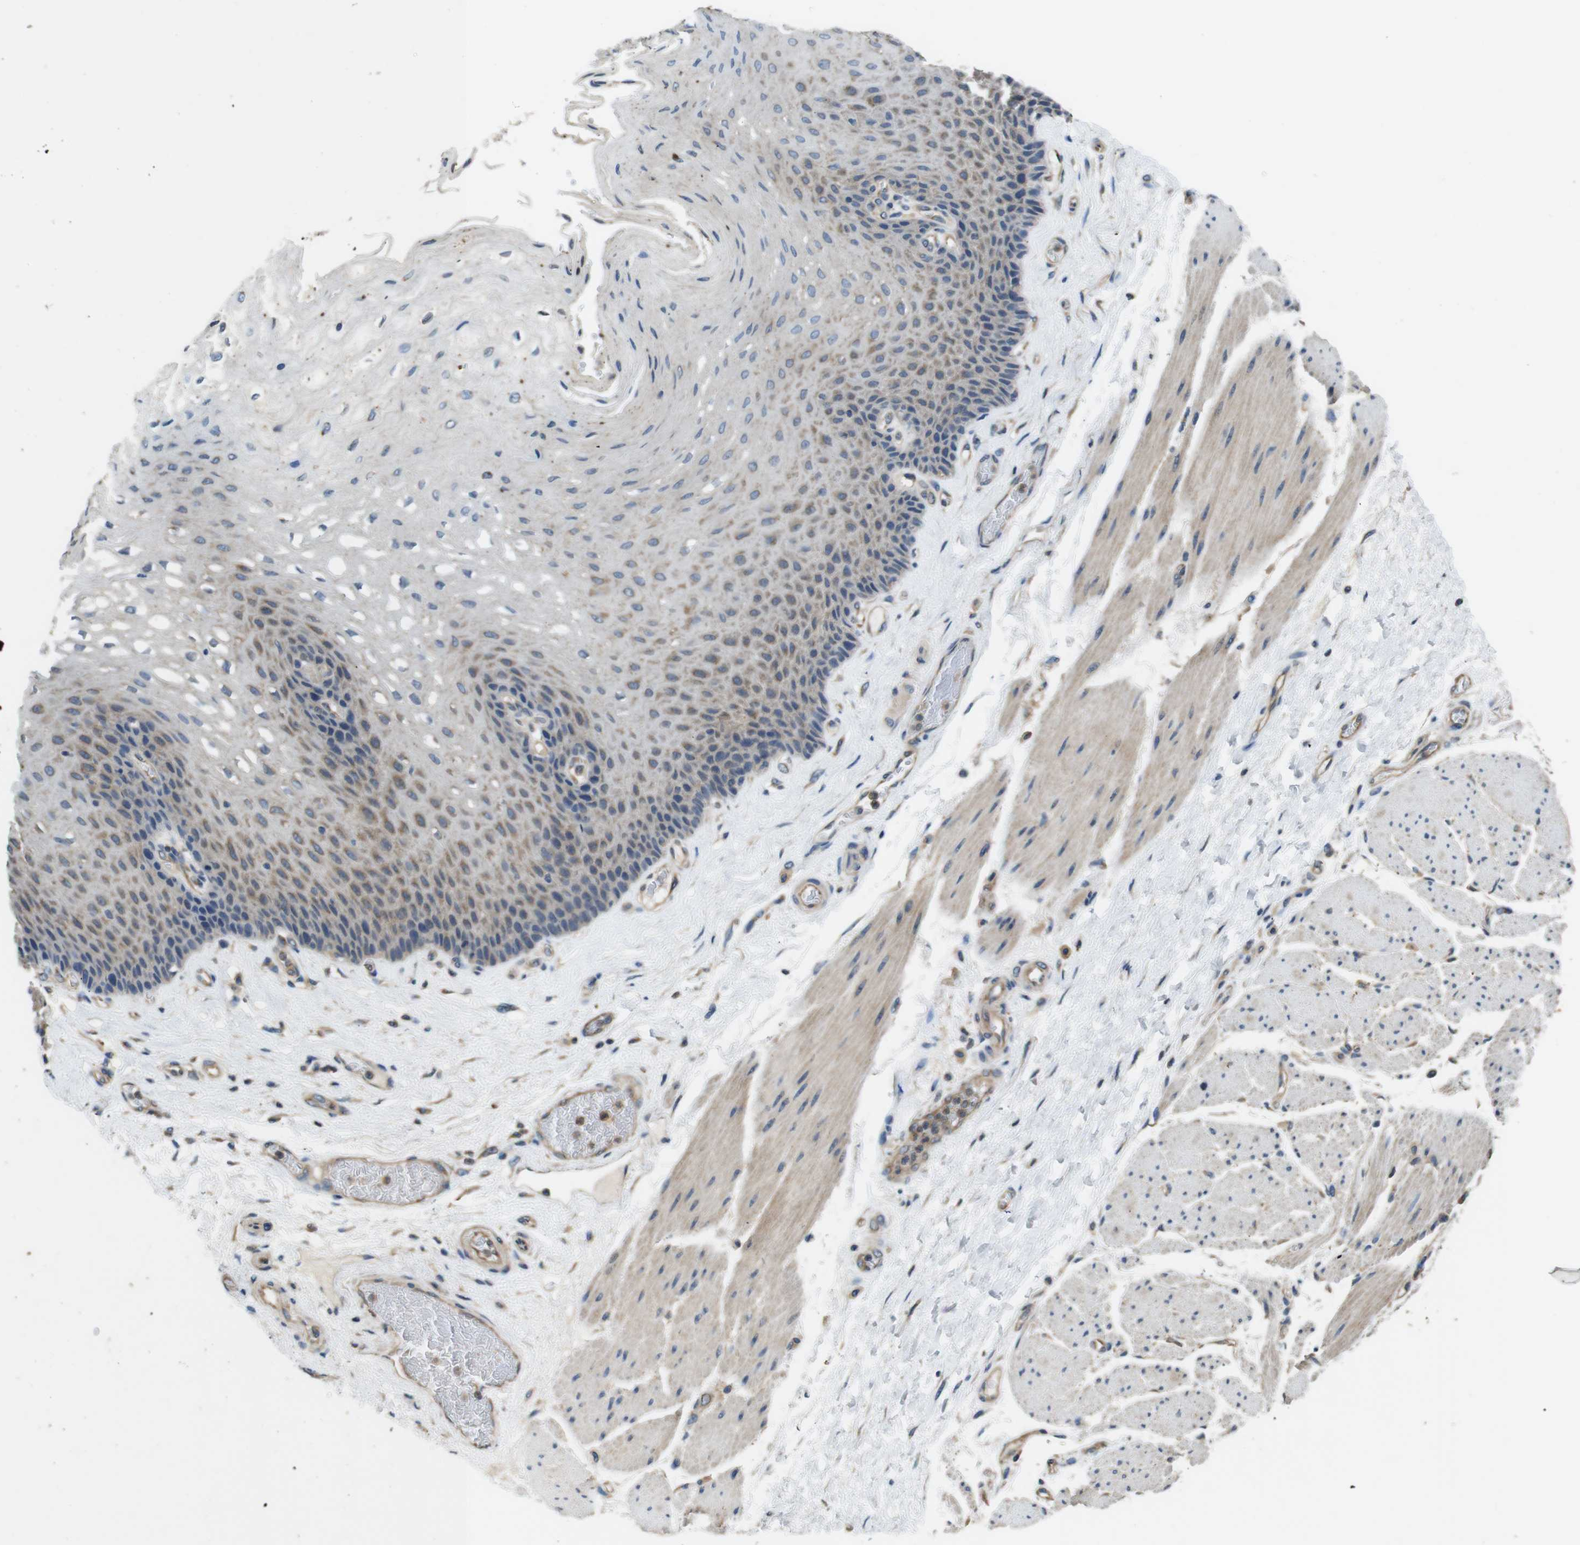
{"staining": {"intensity": "weak", "quantity": "25%-75%", "location": "cytoplasmic/membranous"}, "tissue": "esophagus", "cell_type": "Squamous epithelial cells", "image_type": "normal", "snomed": [{"axis": "morphology", "description": "Normal tissue, NOS"}, {"axis": "topography", "description": "Esophagus"}], "caption": "Protein staining of normal esophagus shows weak cytoplasmic/membranous staining in approximately 25%-75% of squamous epithelial cells. (Stains: DAB (3,3'-diaminobenzidine) in brown, nuclei in blue, Microscopy: brightfield microscopy at high magnification).", "gene": "DCTN1", "patient": {"sex": "female", "age": 72}}